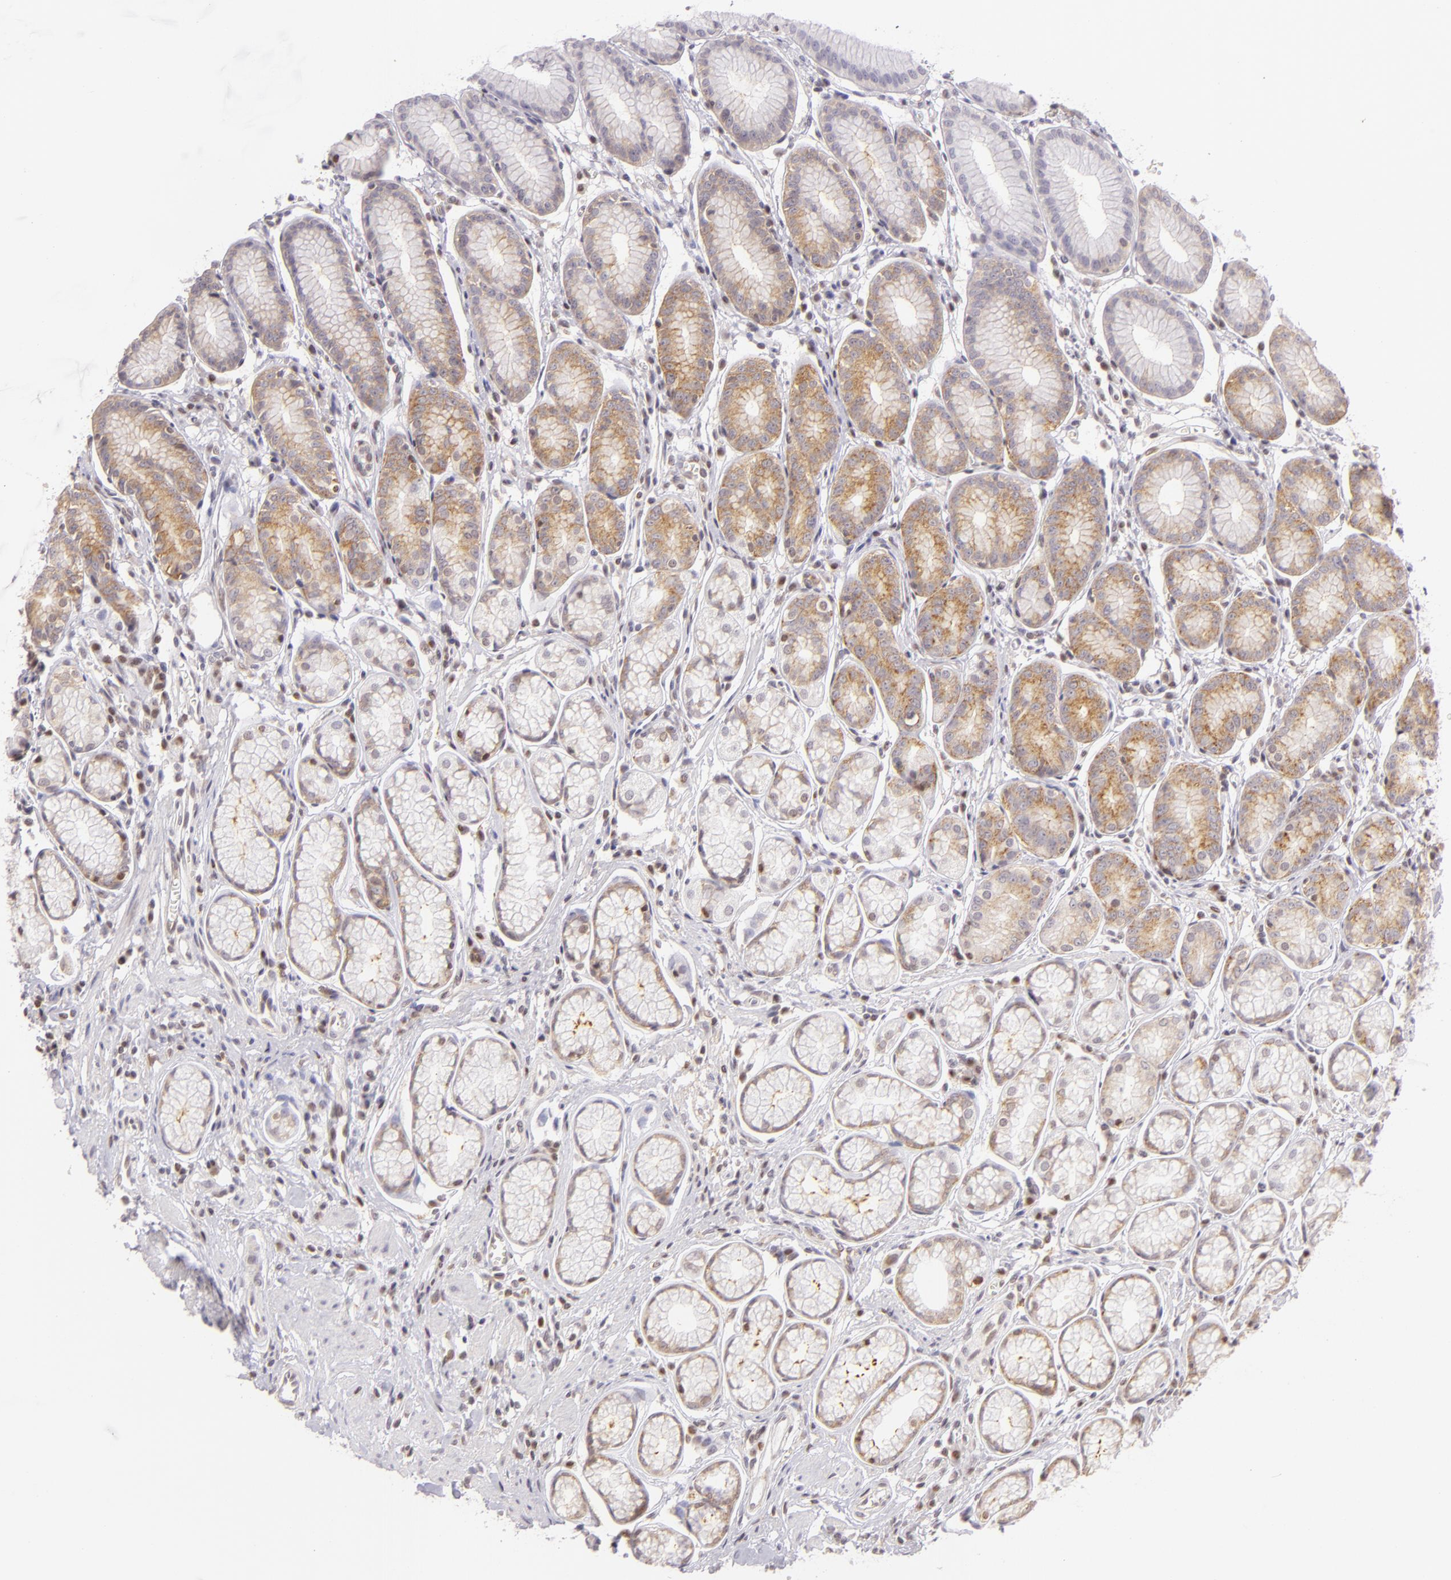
{"staining": {"intensity": "moderate", "quantity": "25%-75%", "location": "cytoplasmic/membranous"}, "tissue": "stomach", "cell_type": "Glandular cells", "image_type": "normal", "snomed": [{"axis": "morphology", "description": "Normal tissue, NOS"}, {"axis": "topography", "description": "Stomach"}], "caption": "Stomach stained with a protein marker displays moderate staining in glandular cells.", "gene": "ENSG00000290315", "patient": {"sex": "male", "age": 42}}